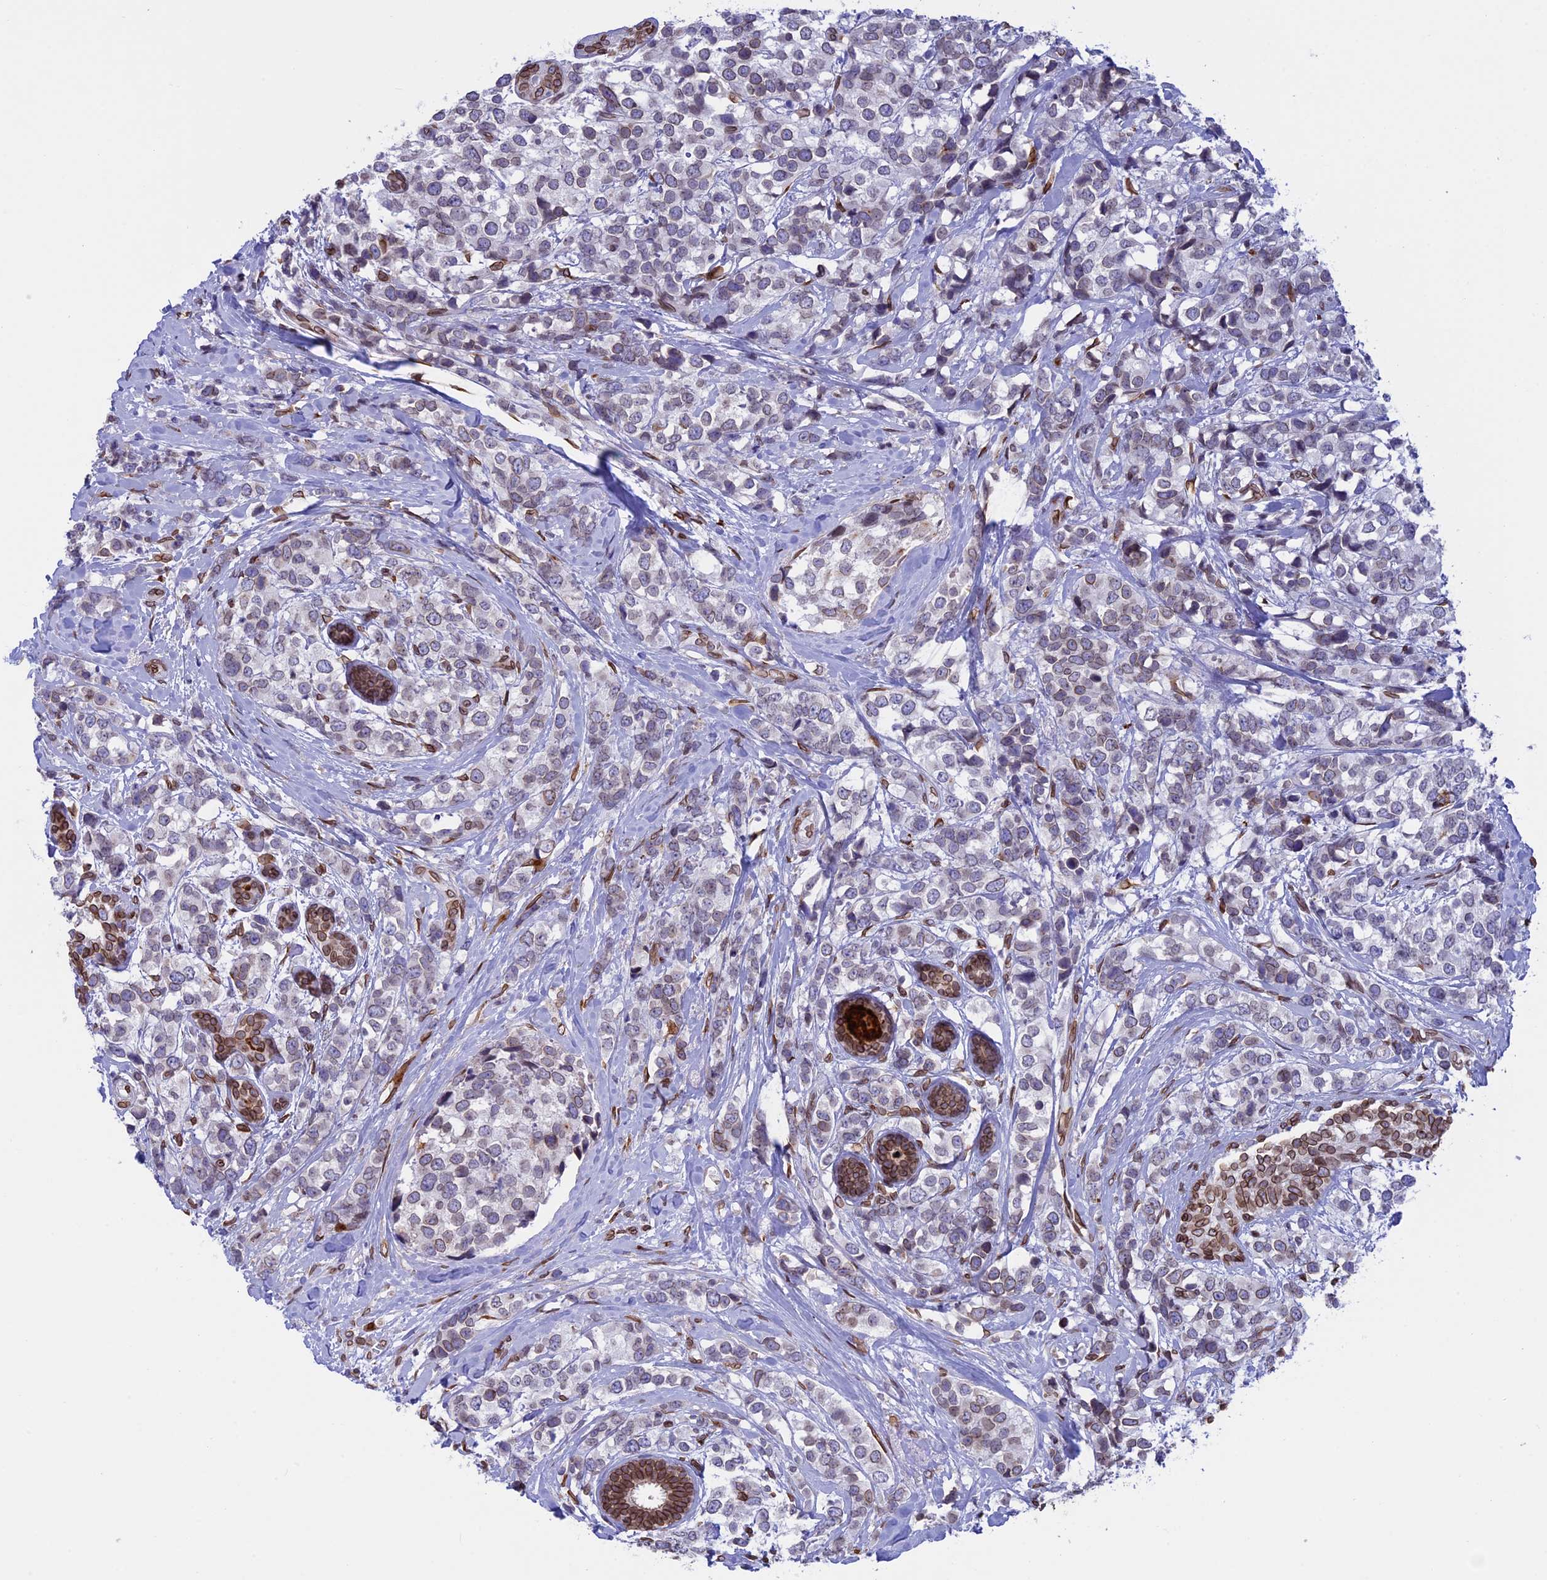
{"staining": {"intensity": "weak", "quantity": "<25%", "location": "cytoplasmic/membranous,nuclear"}, "tissue": "breast cancer", "cell_type": "Tumor cells", "image_type": "cancer", "snomed": [{"axis": "morphology", "description": "Lobular carcinoma"}, {"axis": "topography", "description": "Breast"}], "caption": "An image of human breast lobular carcinoma is negative for staining in tumor cells.", "gene": "TMPRSS7", "patient": {"sex": "female", "age": 59}}